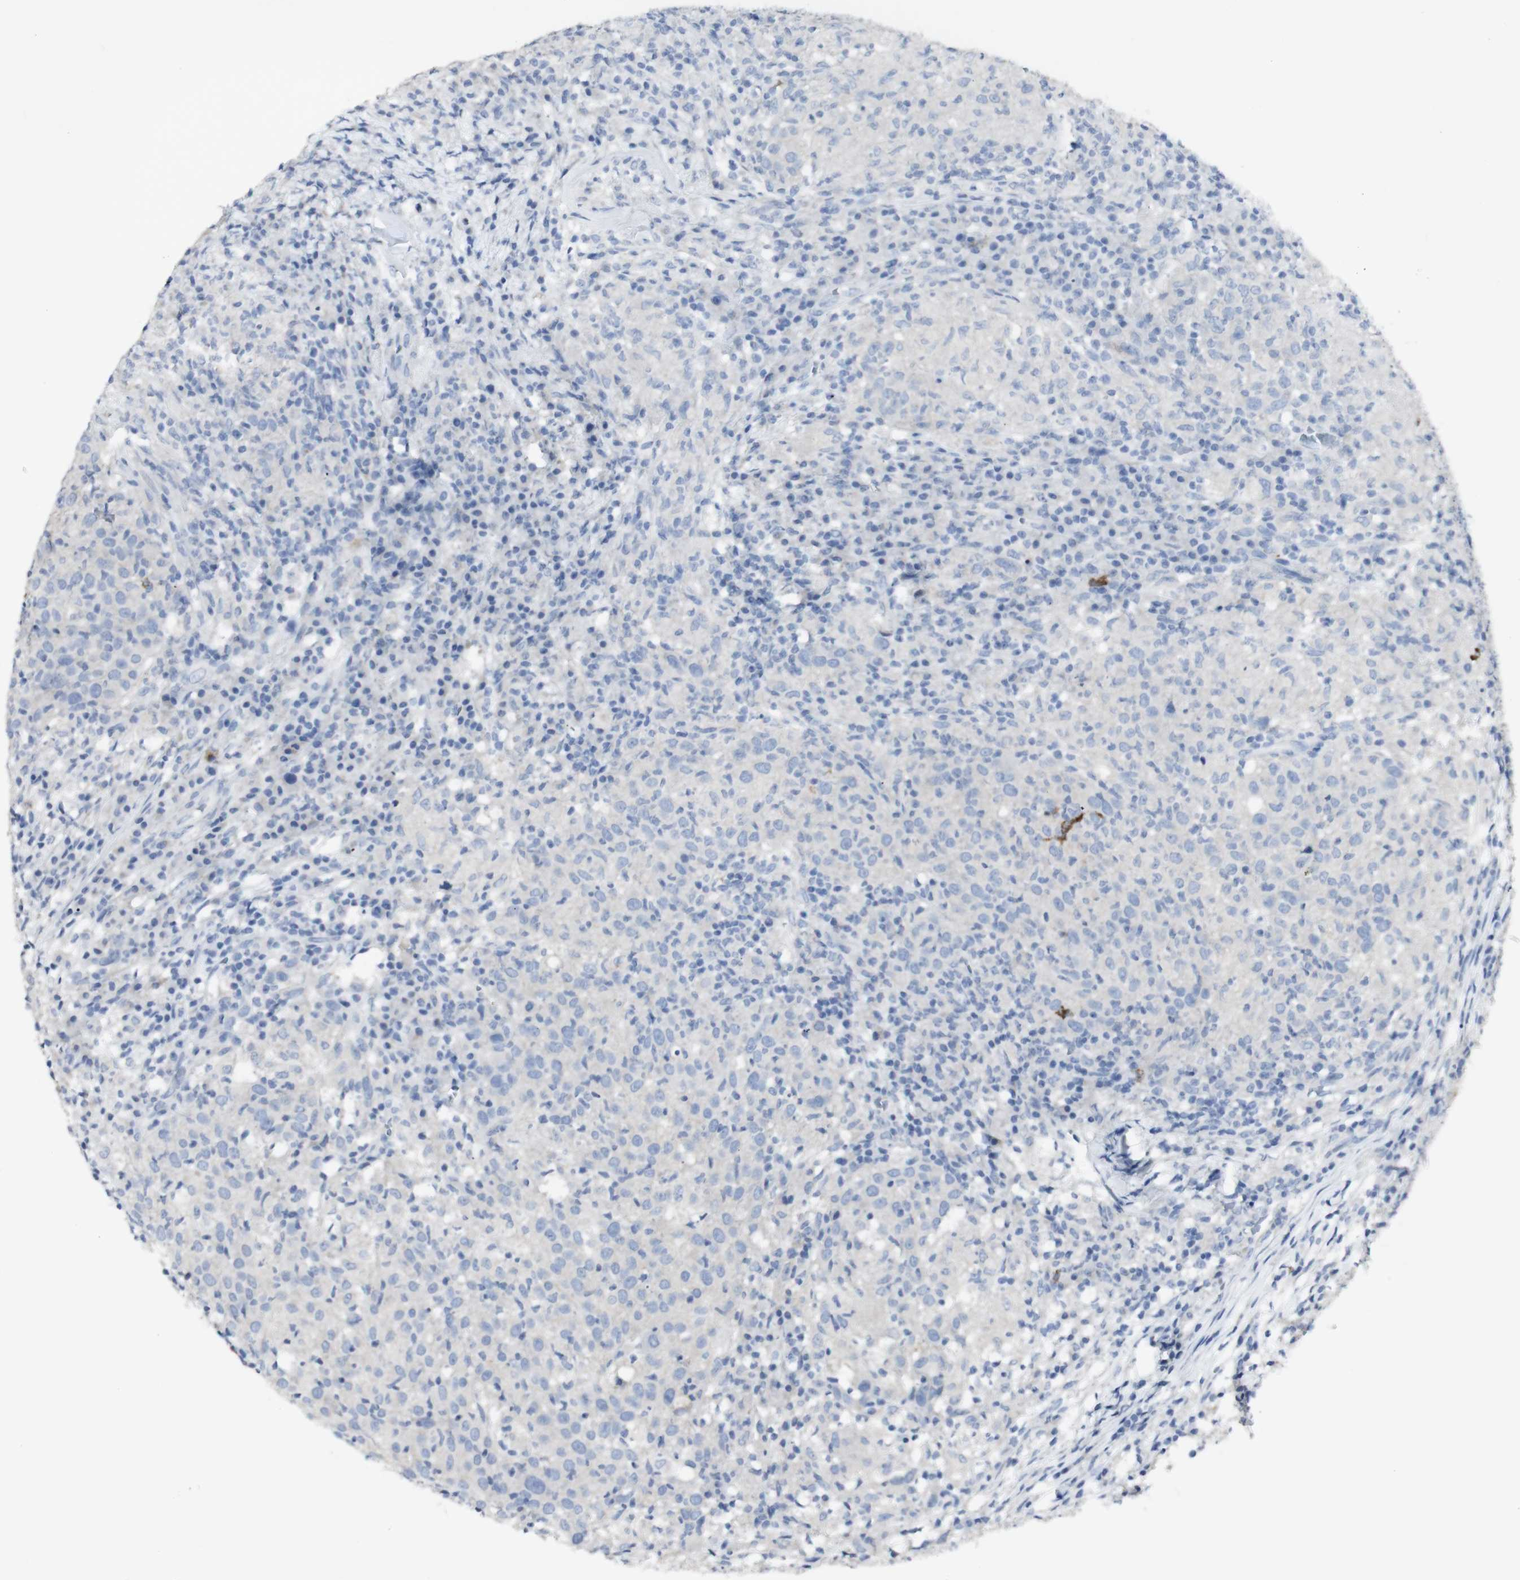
{"staining": {"intensity": "negative", "quantity": "none", "location": "none"}, "tissue": "head and neck cancer", "cell_type": "Tumor cells", "image_type": "cancer", "snomed": [{"axis": "morphology", "description": "Adenocarcinoma, NOS"}, {"axis": "topography", "description": "Salivary gland"}, {"axis": "topography", "description": "Head-Neck"}], "caption": "IHC micrograph of neoplastic tissue: head and neck adenocarcinoma stained with DAB shows no significant protein positivity in tumor cells.", "gene": "CD207", "patient": {"sex": "female", "age": 65}}